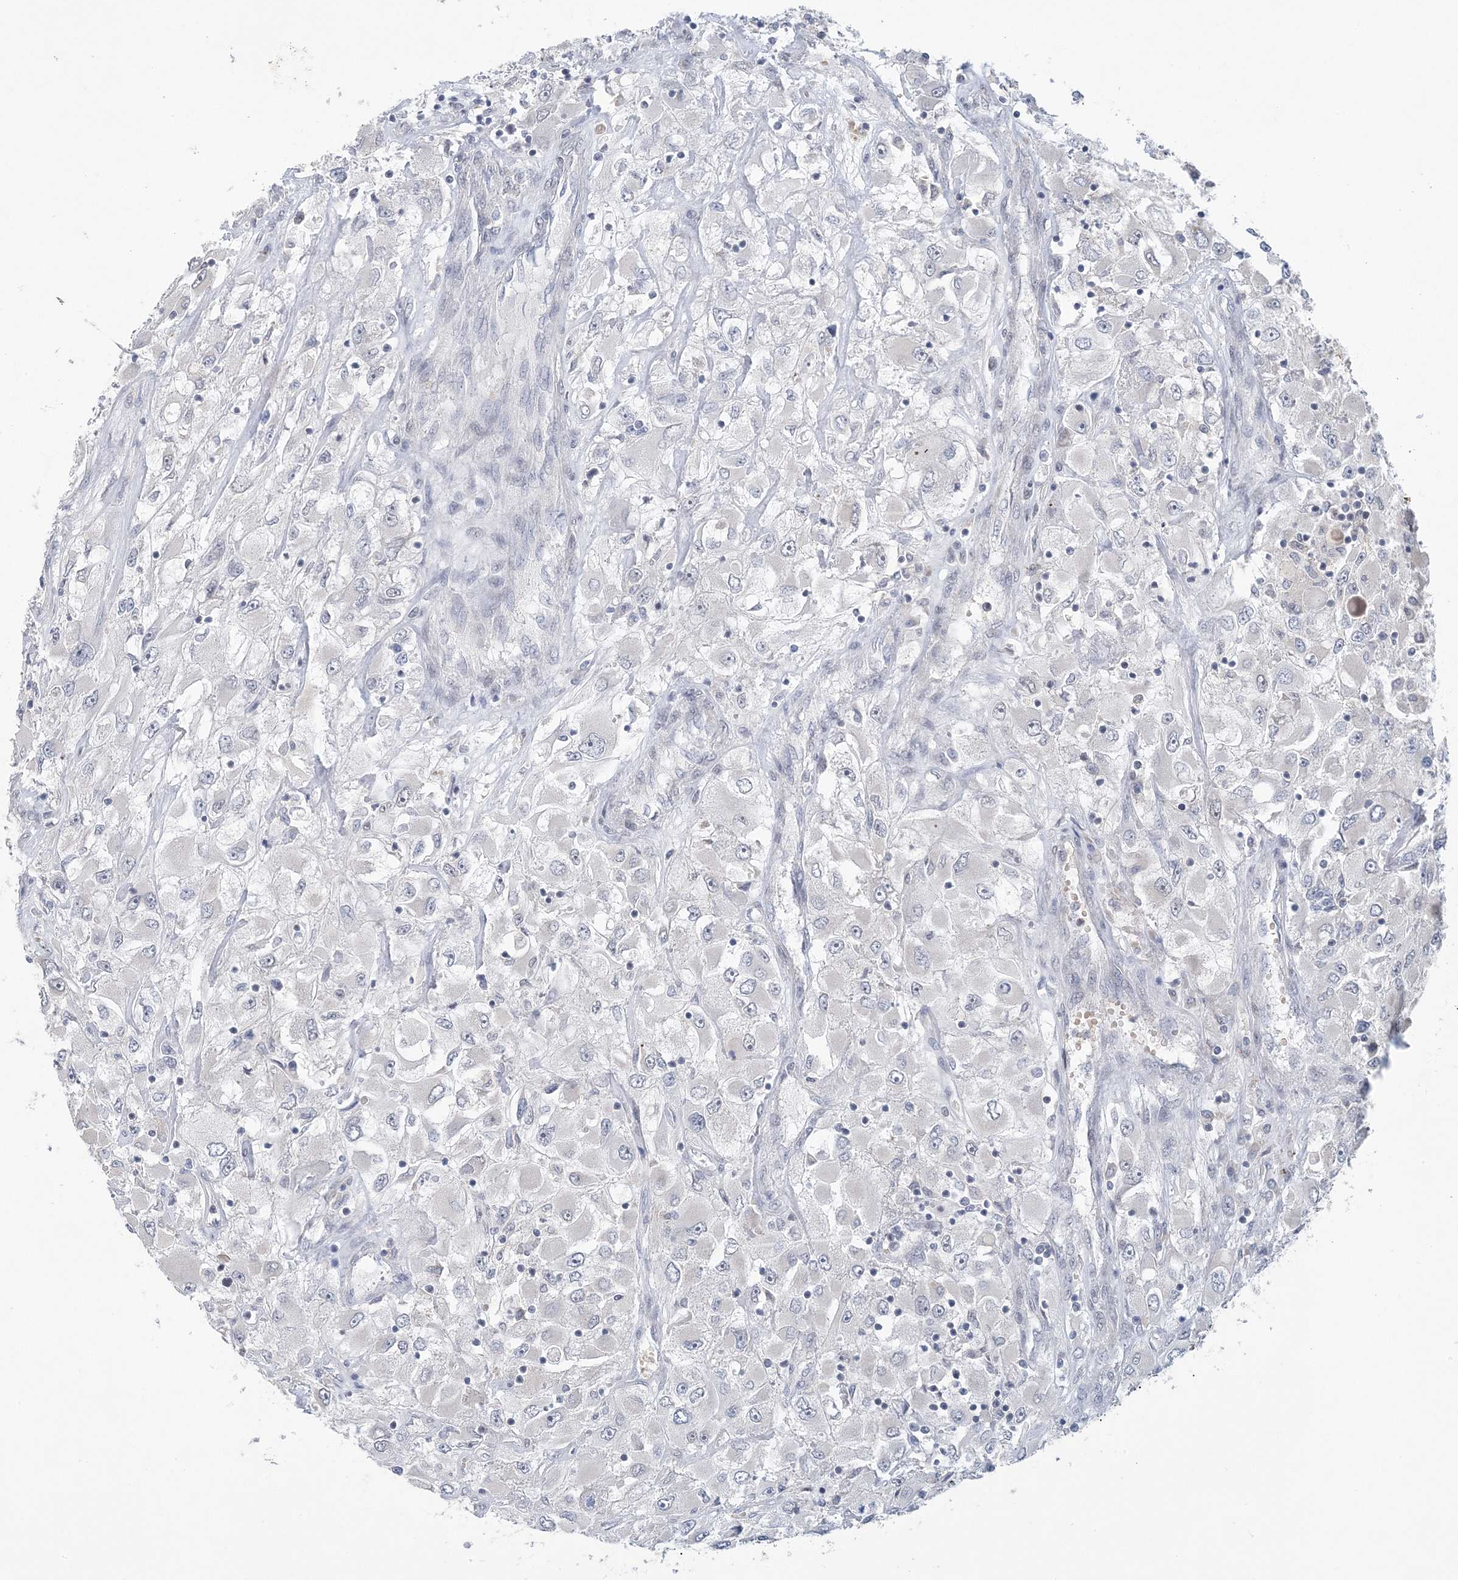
{"staining": {"intensity": "negative", "quantity": "none", "location": "none"}, "tissue": "renal cancer", "cell_type": "Tumor cells", "image_type": "cancer", "snomed": [{"axis": "morphology", "description": "Adenocarcinoma, NOS"}, {"axis": "topography", "description": "Kidney"}], "caption": "The micrograph demonstrates no staining of tumor cells in renal cancer (adenocarcinoma).", "gene": "ZBTB7A", "patient": {"sex": "female", "age": 52}}